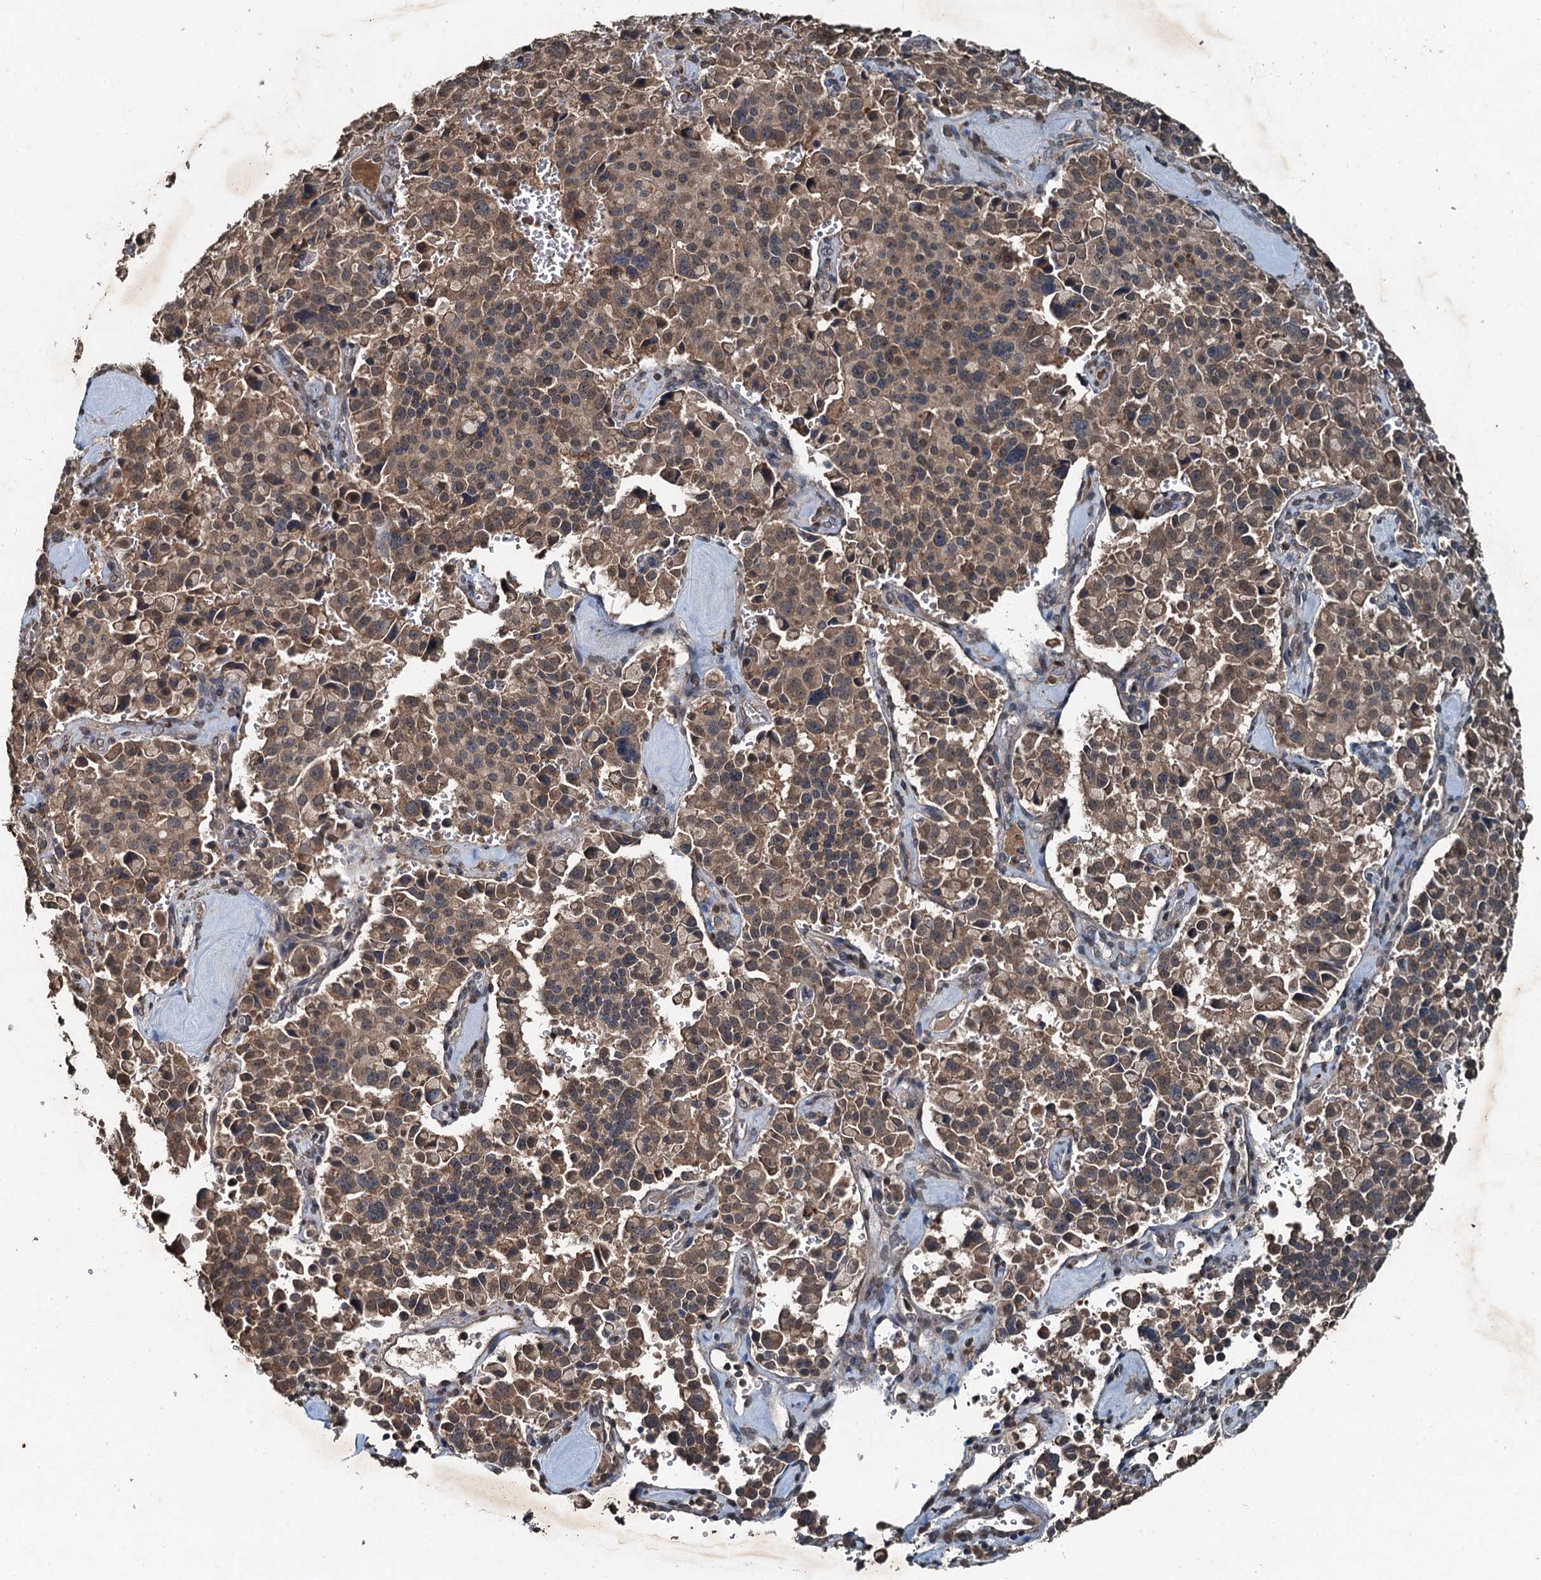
{"staining": {"intensity": "weak", "quantity": ">75%", "location": "cytoplasmic/membranous"}, "tissue": "pancreatic cancer", "cell_type": "Tumor cells", "image_type": "cancer", "snomed": [{"axis": "morphology", "description": "Adenocarcinoma, NOS"}, {"axis": "topography", "description": "Pancreas"}], "caption": "Protein expression analysis of human pancreatic cancer reveals weak cytoplasmic/membranous staining in approximately >75% of tumor cells.", "gene": "TCTN1", "patient": {"sex": "male", "age": 65}}